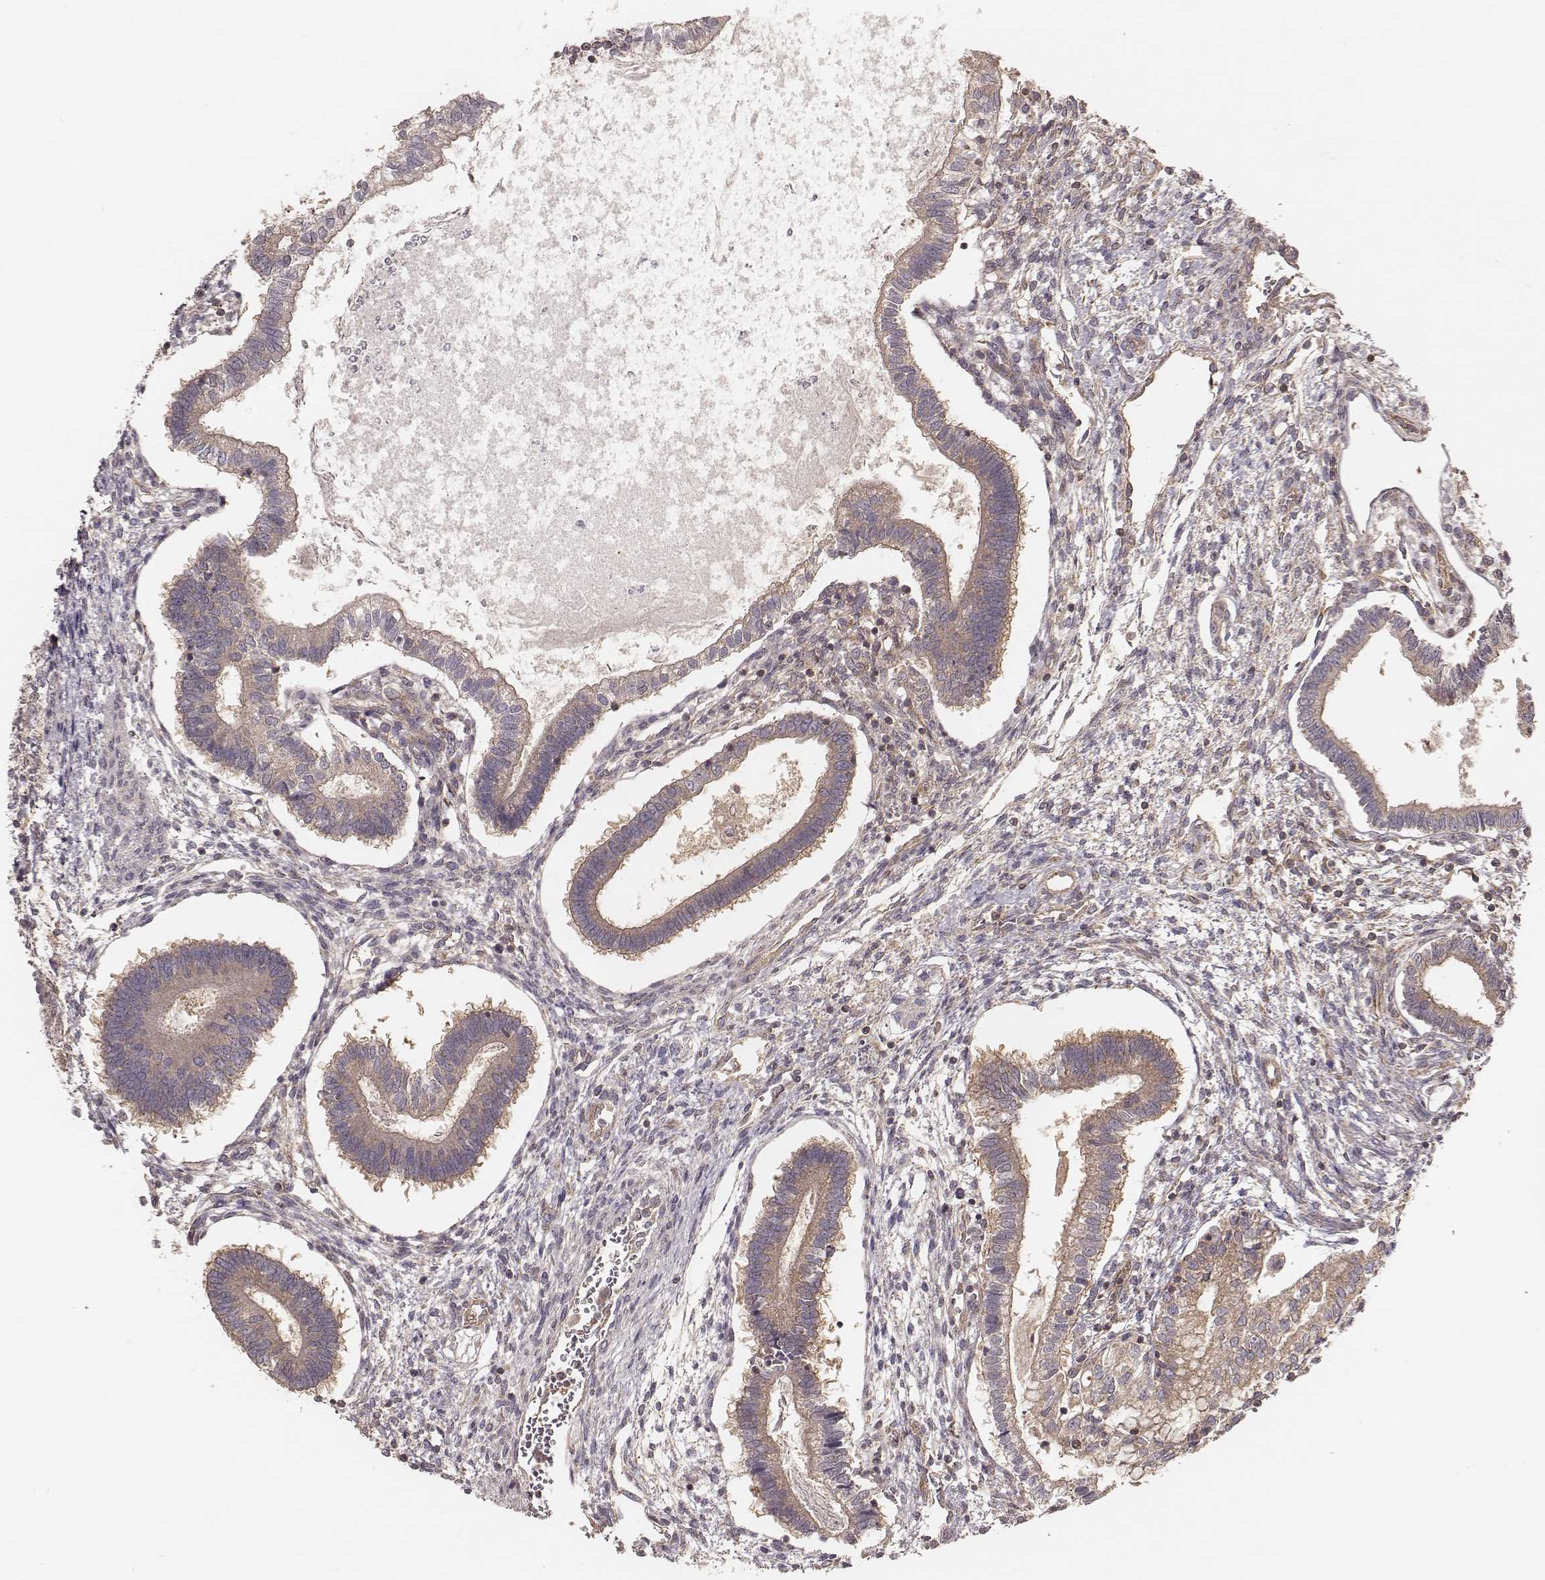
{"staining": {"intensity": "weak", "quantity": "25%-75%", "location": "cytoplasmic/membranous"}, "tissue": "testis cancer", "cell_type": "Tumor cells", "image_type": "cancer", "snomed": [{"axis": "morphology", "description": "Carcinoma, Embryonal, NOS"}, {"axis": "topography", "description": "Testis"}], "caption": "A brown stain highlights weak cytoplasmic/membranous positivity of a protein in human testis cancer (embryonal carcinoma) tumor cells. The protein of interest is stained brown, and the nuclei are stained in blue (DAB (3,3'-diaminobenzidine) IHC with brightfield microscopy, high magnification).", "gene": "CARS1", "patient": {"sex": "male", "age": 37}}